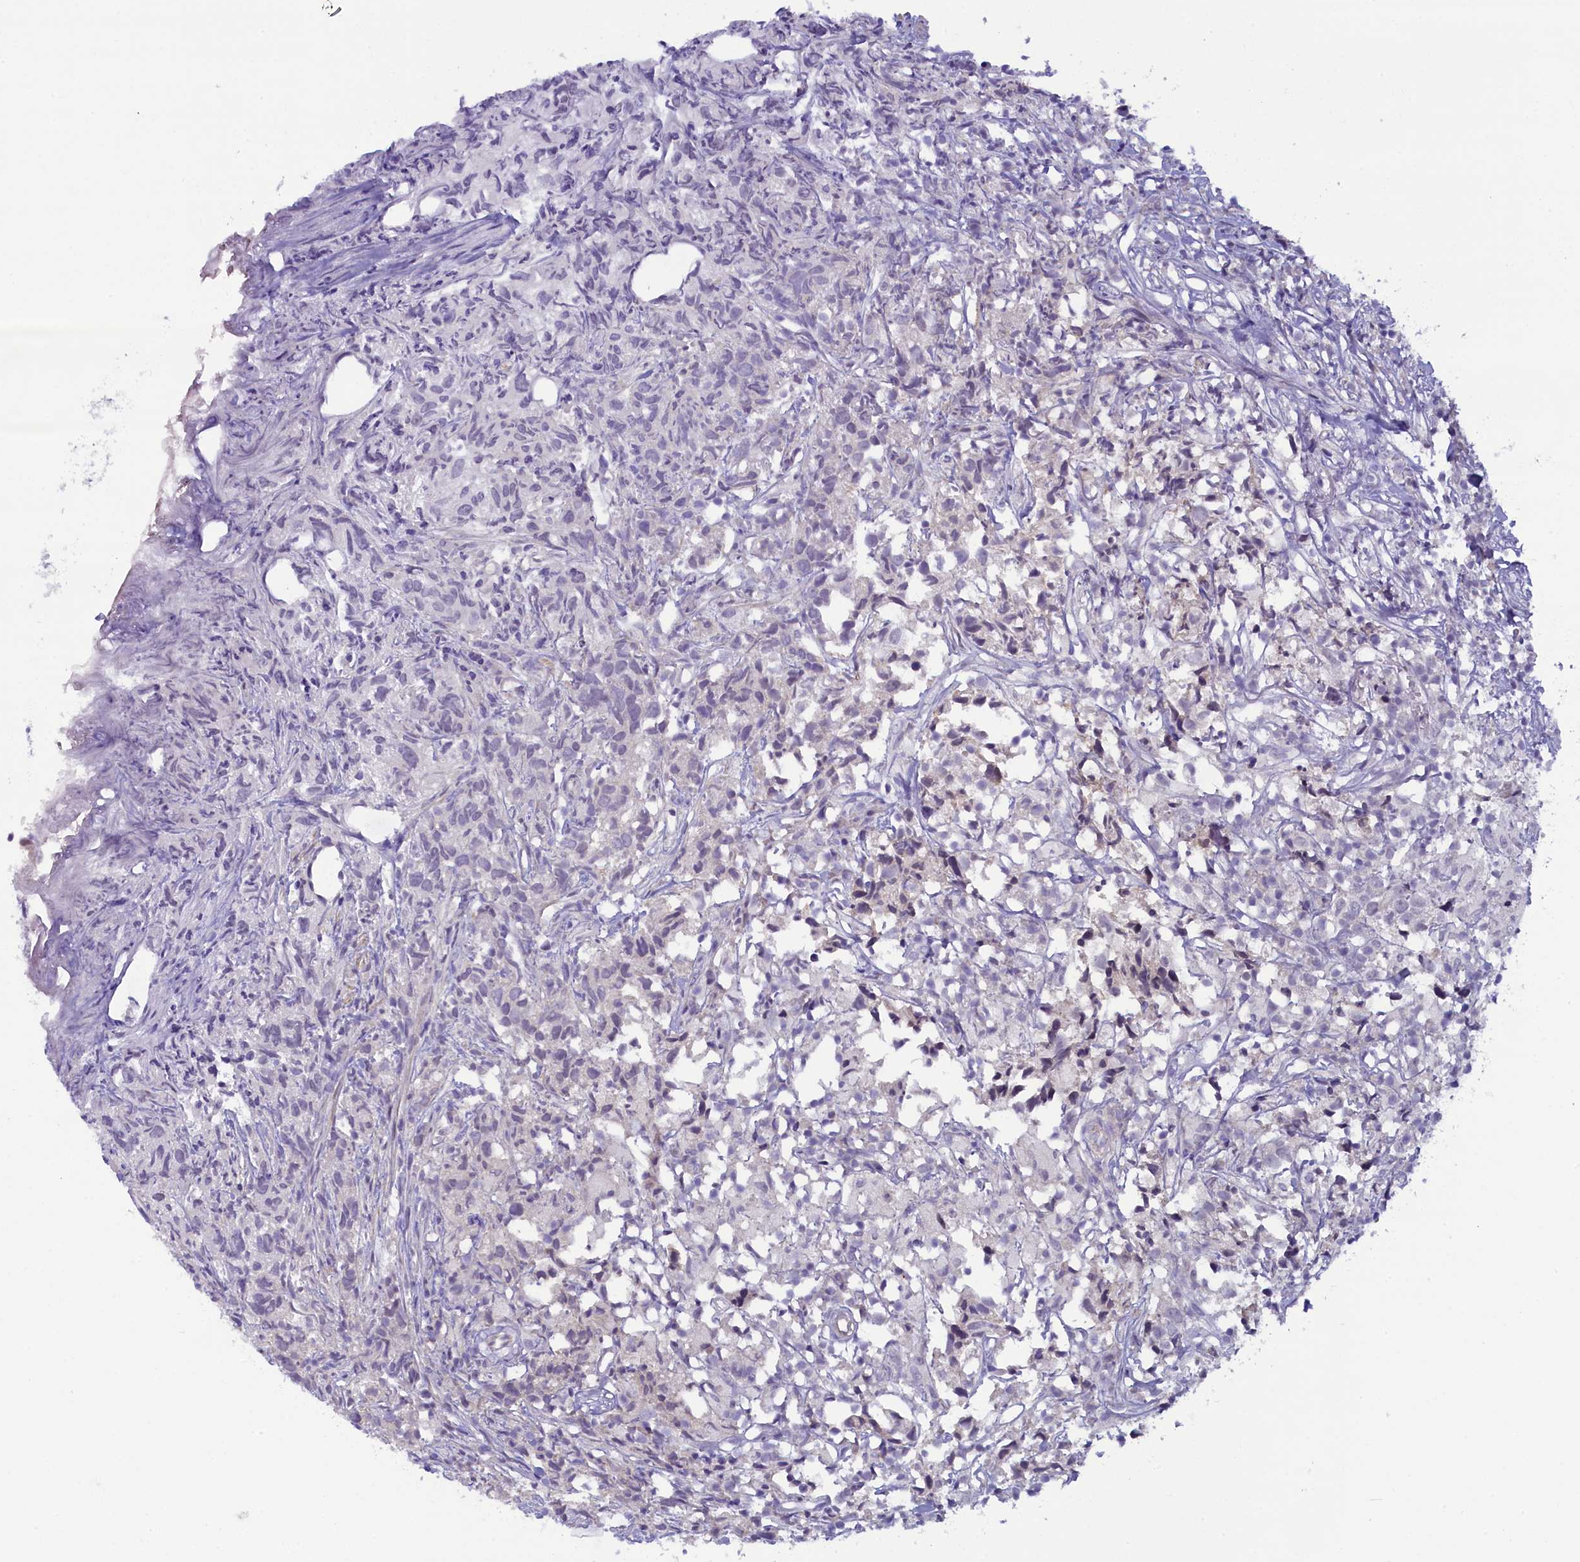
{"staining": {"intensity": "negative", "quantity": "none", "location": "none"}, "tissue": "urothelial cancer", "cell_type": "Tumor cells", "image_type": "cancer", "snomed": [{"axis": "morphology", "description": "Urothelial carcinoma, High grade"}, {"axis": "topography", "description": "Urinary bladder"}], "caption": "IHC histopathology image of neoplastic tissue: urothelial carcinoma (high-grade) stained with DAB (3,3'-diaminobenzidine) displays no significant protein positivity in tumor cells.", "gene": "CRAMP1", "patient": {"sex": "female", "age": 75}}